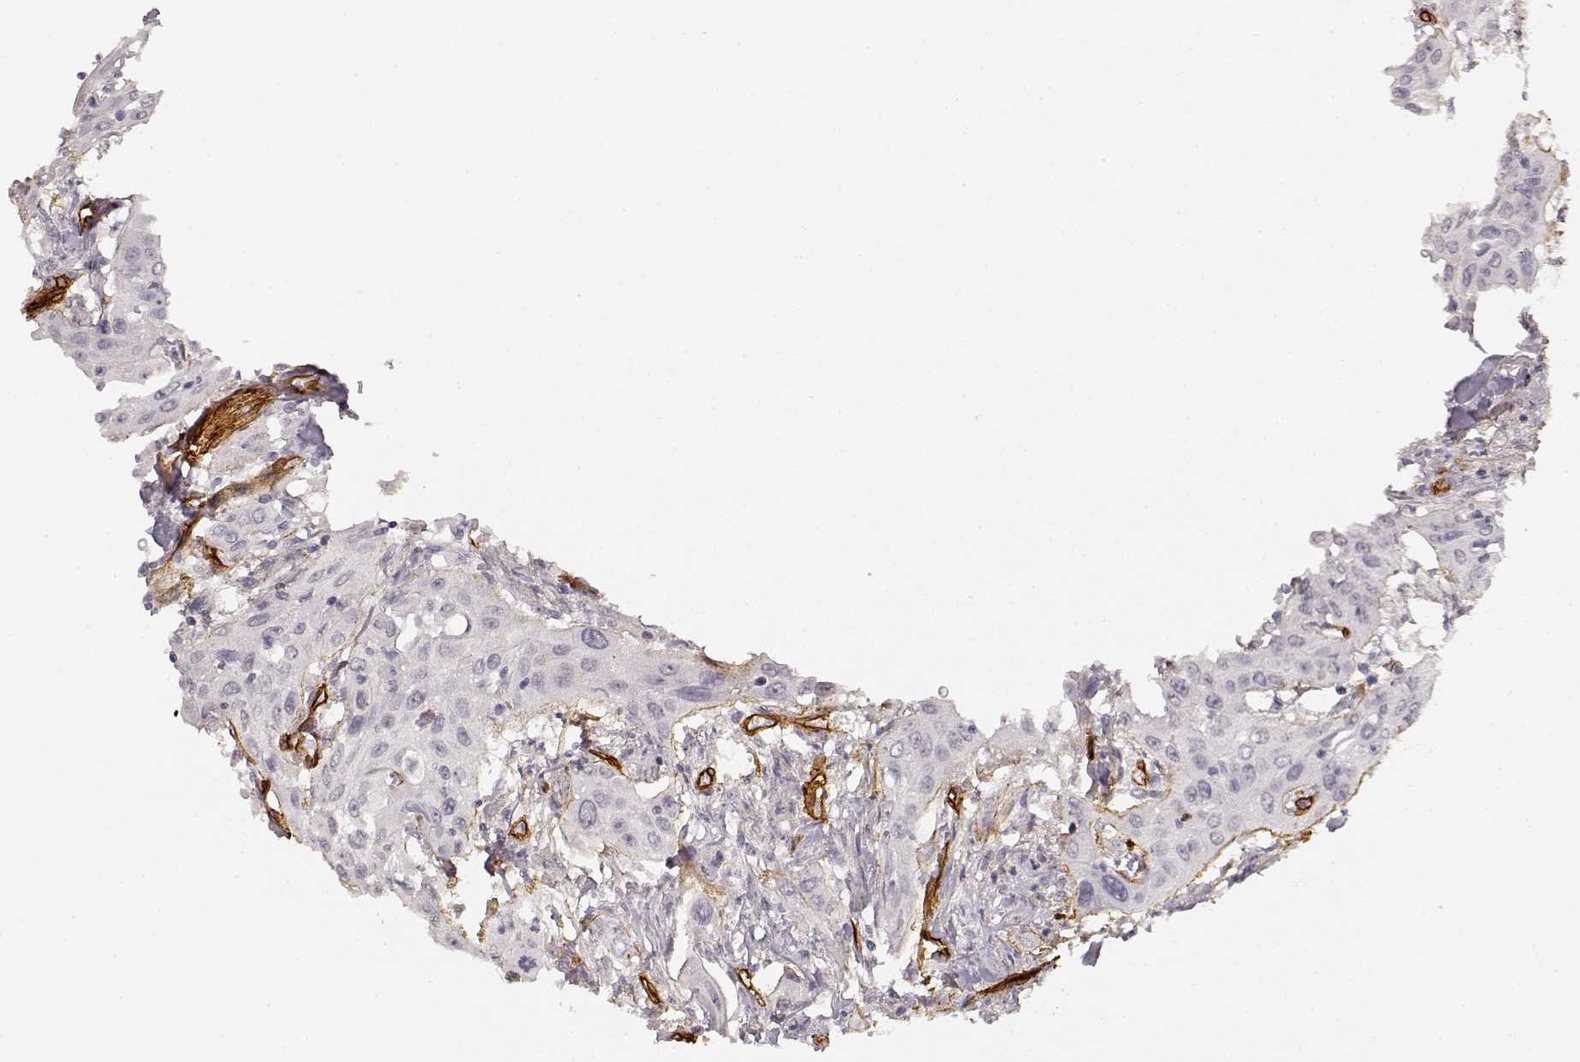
{"staining": {"intensity": "negative", "quantity": "none", "location": "none"}, "tissue": "urothelial cancer", "cell_type": "Tumor cells", "image_type": "cancer", "snomed": [{"axis": "morphology", "description": "Urothelial carcinoma, High grade"}, {"axis": "topography", "description": "Urinary bladder"}], "caption": "Image shows no protein staining in tumor cells of urothelial cancer tissue.", "gene": "LAMA4", "patient": {"sex": "male", "age": 82}}